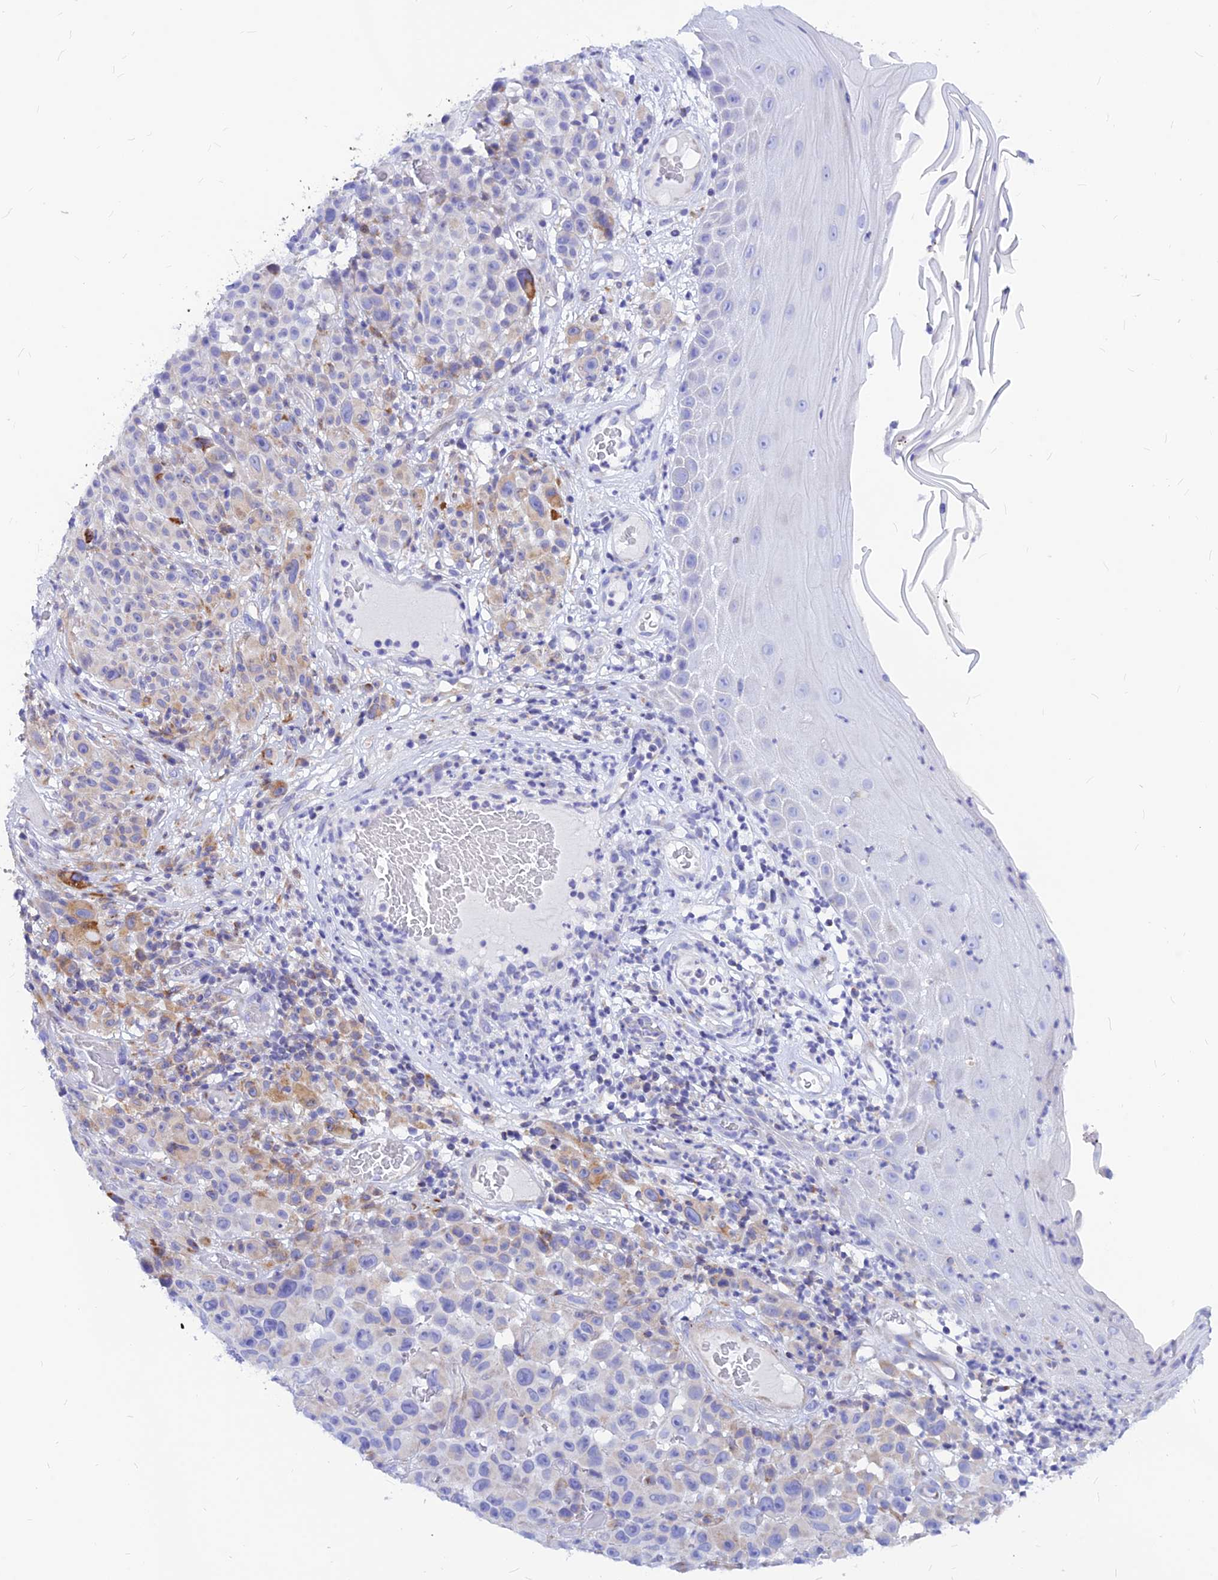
{"staining": {"intensity": "weak", "quantity": "<25%", "location": "cytoplasmic/membranous"}, "tissue": "melanoma", "cell_type": "Tumor cells", "image_type": "cancer", "snomed": [{"axis": "morphology", "description": "Malignant melanoma, NOS"}, {"axis": "topography", "description": "Skin"}], "caption": "DAB (3,3'-diaminobenzidine) immunohistochemical staining of human melanoma shows no significant positivity in tumor cells. Brightfield microscopy of immunohistochemistry stained with DAB (brown) and hematoxylin (blue), captured at high magnification.", "gene": "CNOT6", "patient": {"sex": "female", "age": 82}}